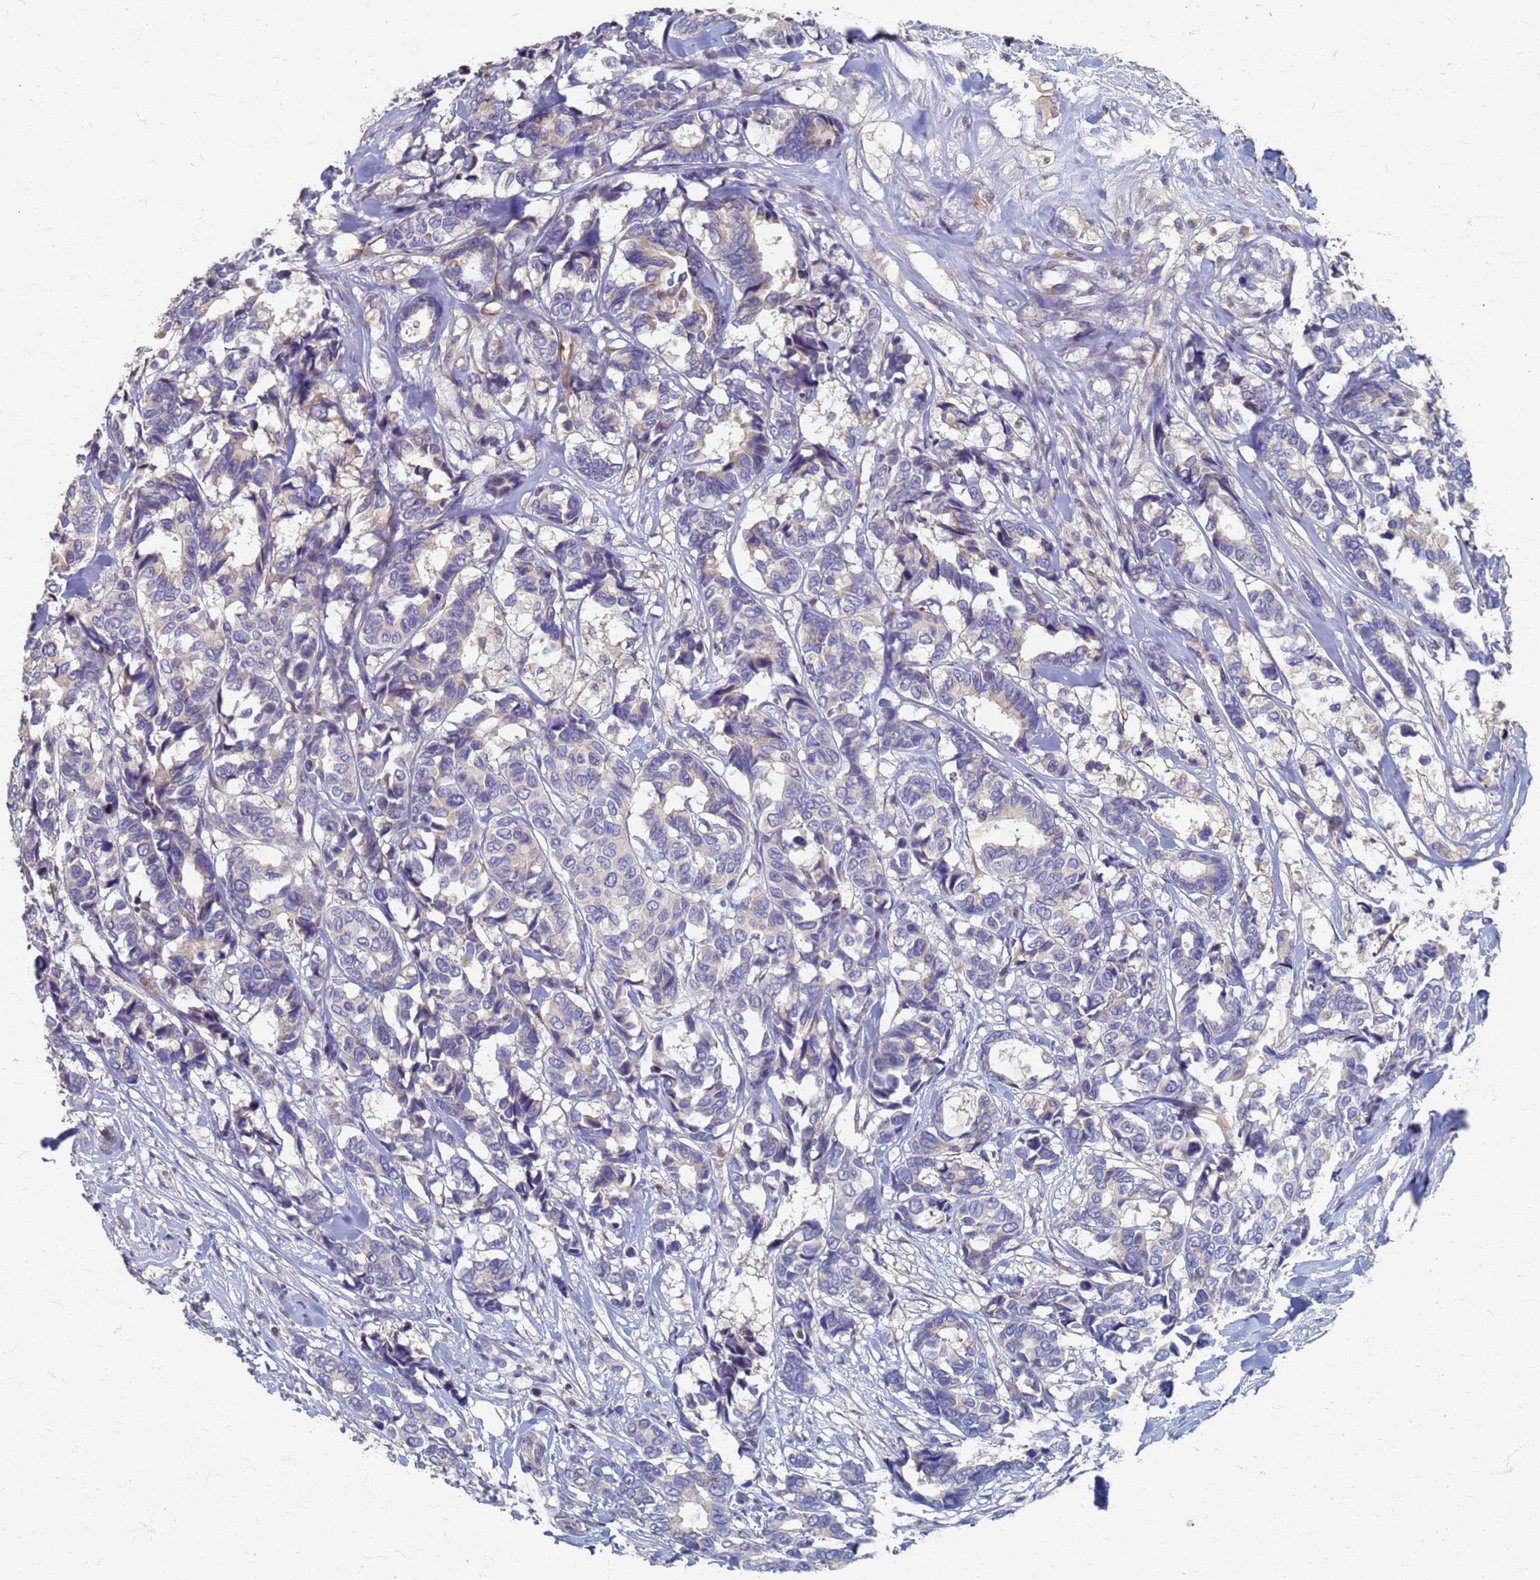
{"staining": {"intensity": "negative", "quantity": "none", "location": "none"}, "tissue": "breast cancer", "cell_type": "Tumor cells", "image_type": "cancer", "snomed": [{"axis": "morphology", "description": "Duct carcinoma"}, {"axis": "topography", "description": "Breast"}], "caption": "Tumor cells show no significant protein expression in infiltrating ductal carcinoma (breast). (DAB (3,3'-diaminobenzidine) IHC with hematoxylin counter stain).", "gene": "KRCC1", "patient": {"sex": "female", "age": 87}}